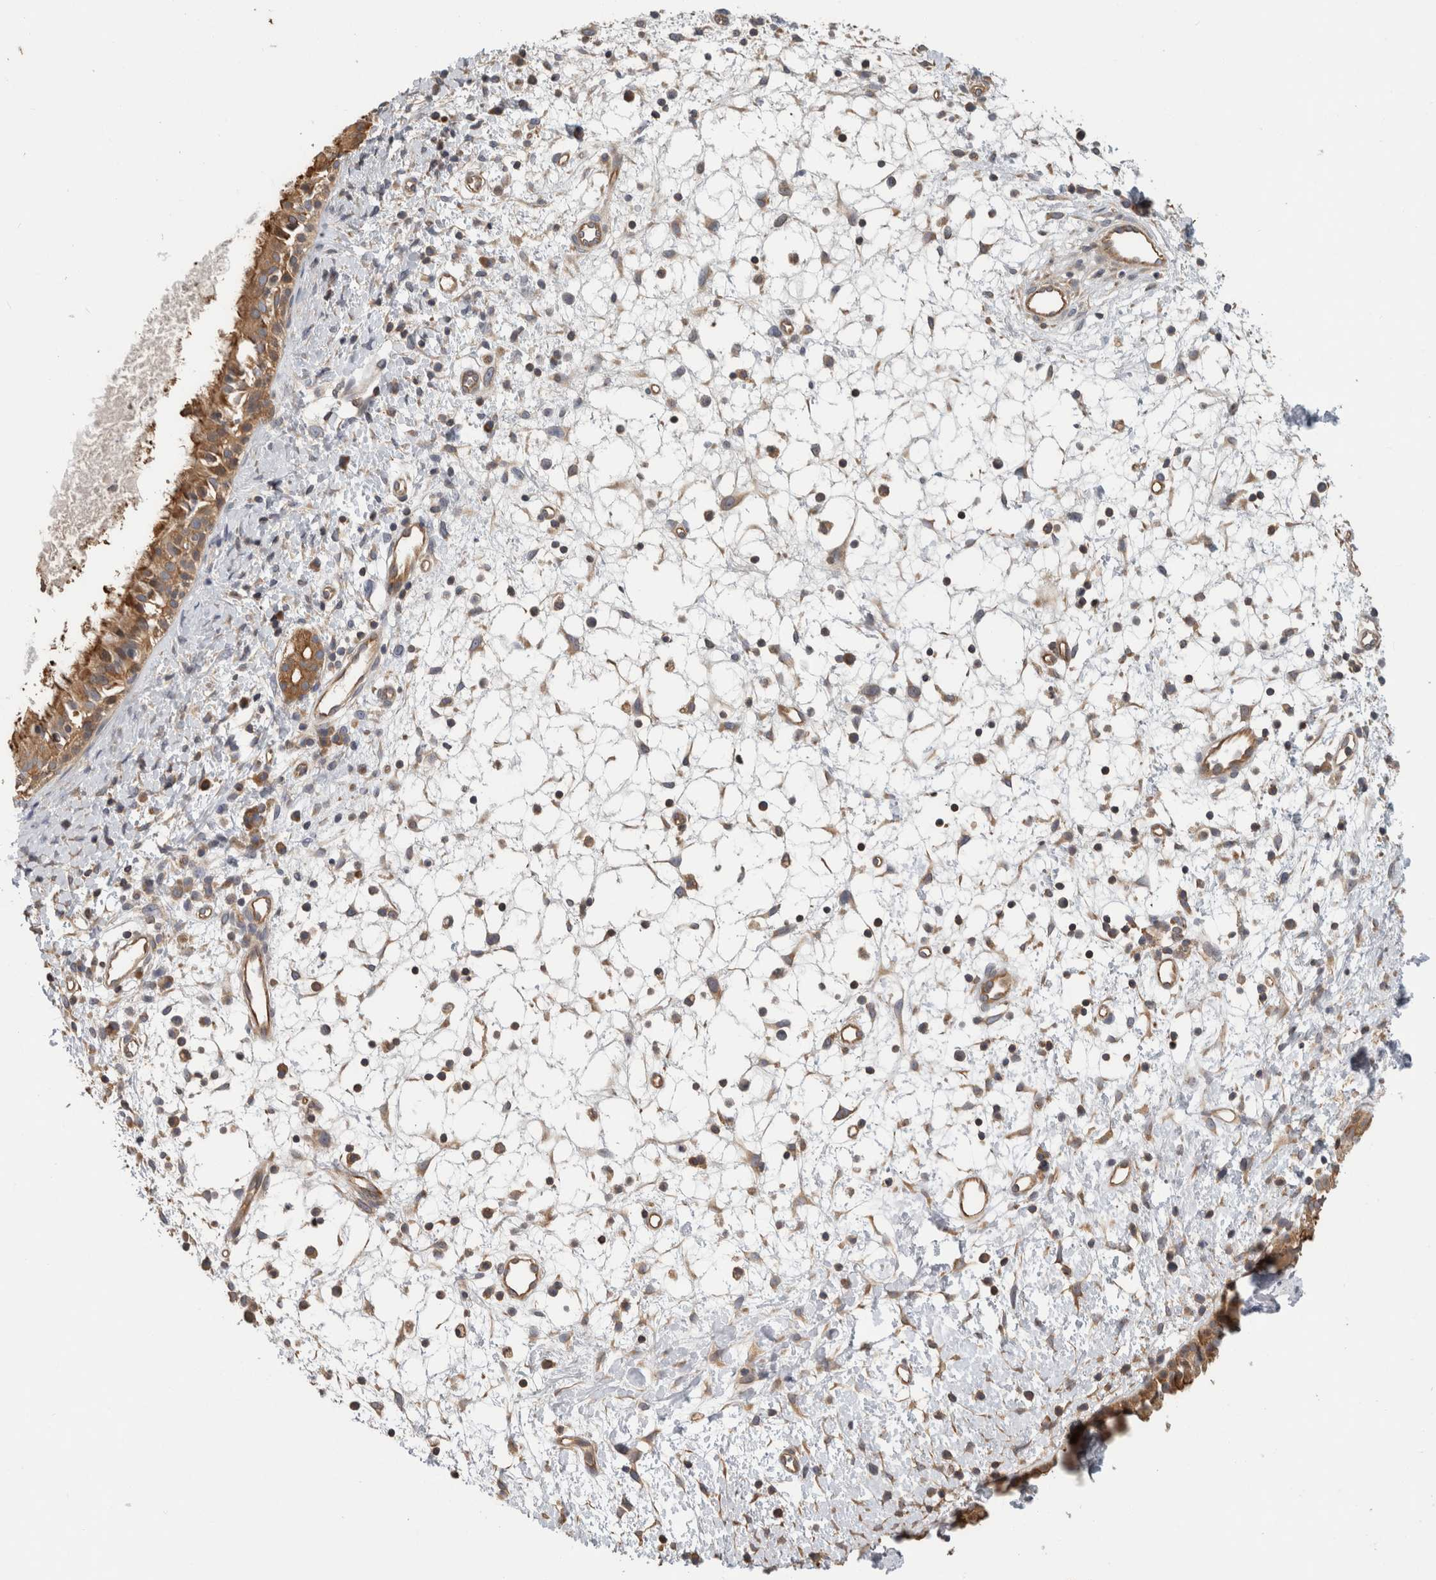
{"staining": {"intensity": "moderate", "quantity": ">75%", "location": "cytoplasmic/membranous"}, "tissue": "nasopharynx", "cell_type": "Respiratory epithelial cells", "image_type": "normal", "snomed": [{"axis": "morphology", "description": "Normal tissue, NOS"}, {"axis": "topography", "description": "Nasopharynx"}], "caption": "Protein staining of normal nasopharynx reveals moderate cytoplasmic/membranous positivity in approximately >75% of respiratory epithelial cells. (Brightfield microscopy of DAB IHC at high magnification).", "gene": "PARP6", "patient": {"sex": "male", "age": 22}}